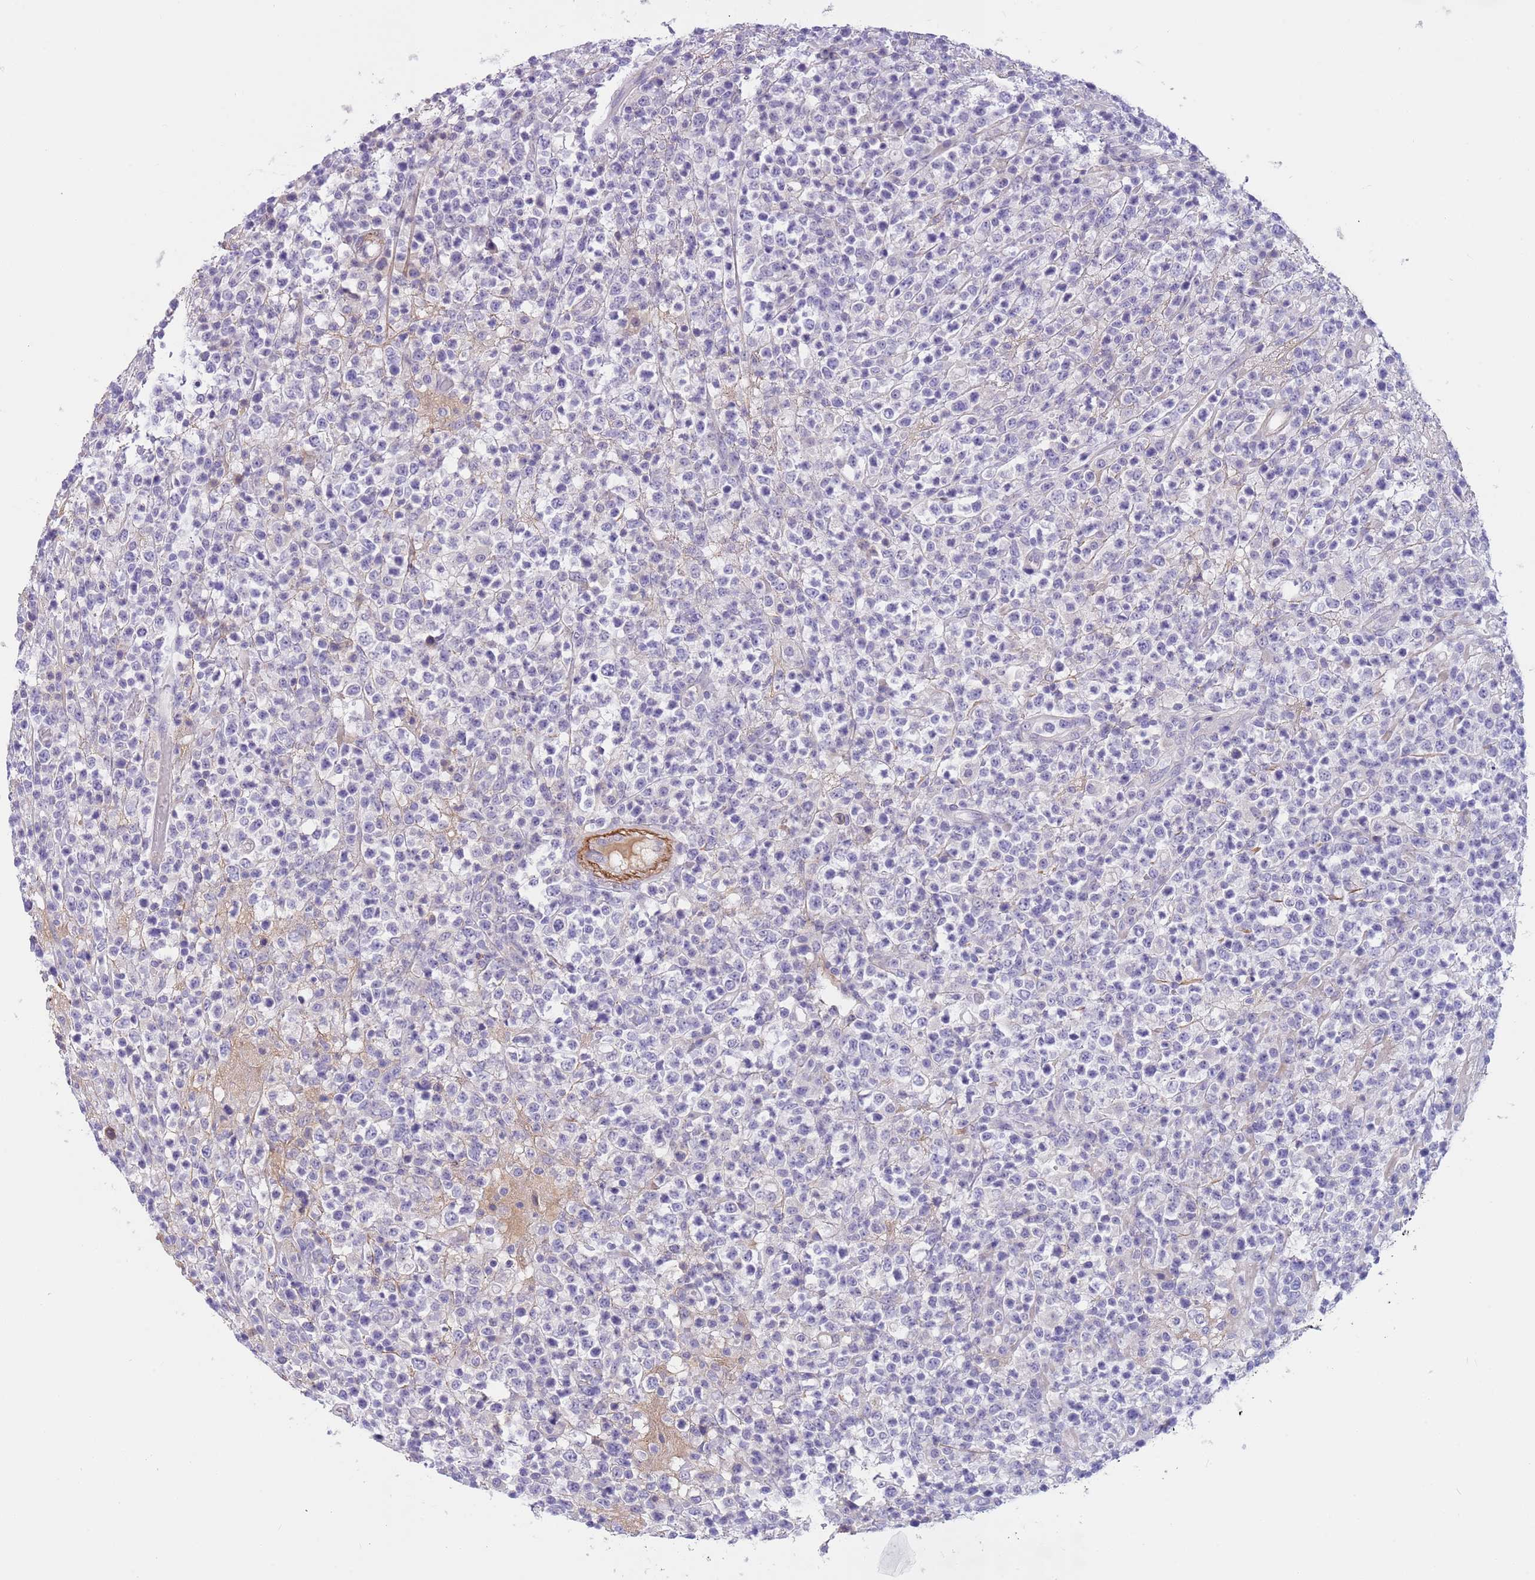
{"staining": {"intensity": "negative", "quantity": "none", "location": "none"}, "tissue": "lymphoma", "cell_type": "Tumor cells", "image_type": "cancer", "snomed": [{"axis": "morphology", "description": "Malignant lymphoma, non-Hodgkin's type, High grade"}, {"axis": "topography", "description": "Colon"}], "caption": "Immunohistochemistry (IHC) micrograph of neoplastic tissue: lymphoma stained with DAB (3,3'-diaminobenzidine) displays no significant protein positivity in tumor cells. Nuclei are stained in blue.", "gene": "LEPROTL1", "patient": {"sex": "female", "age": 53}}